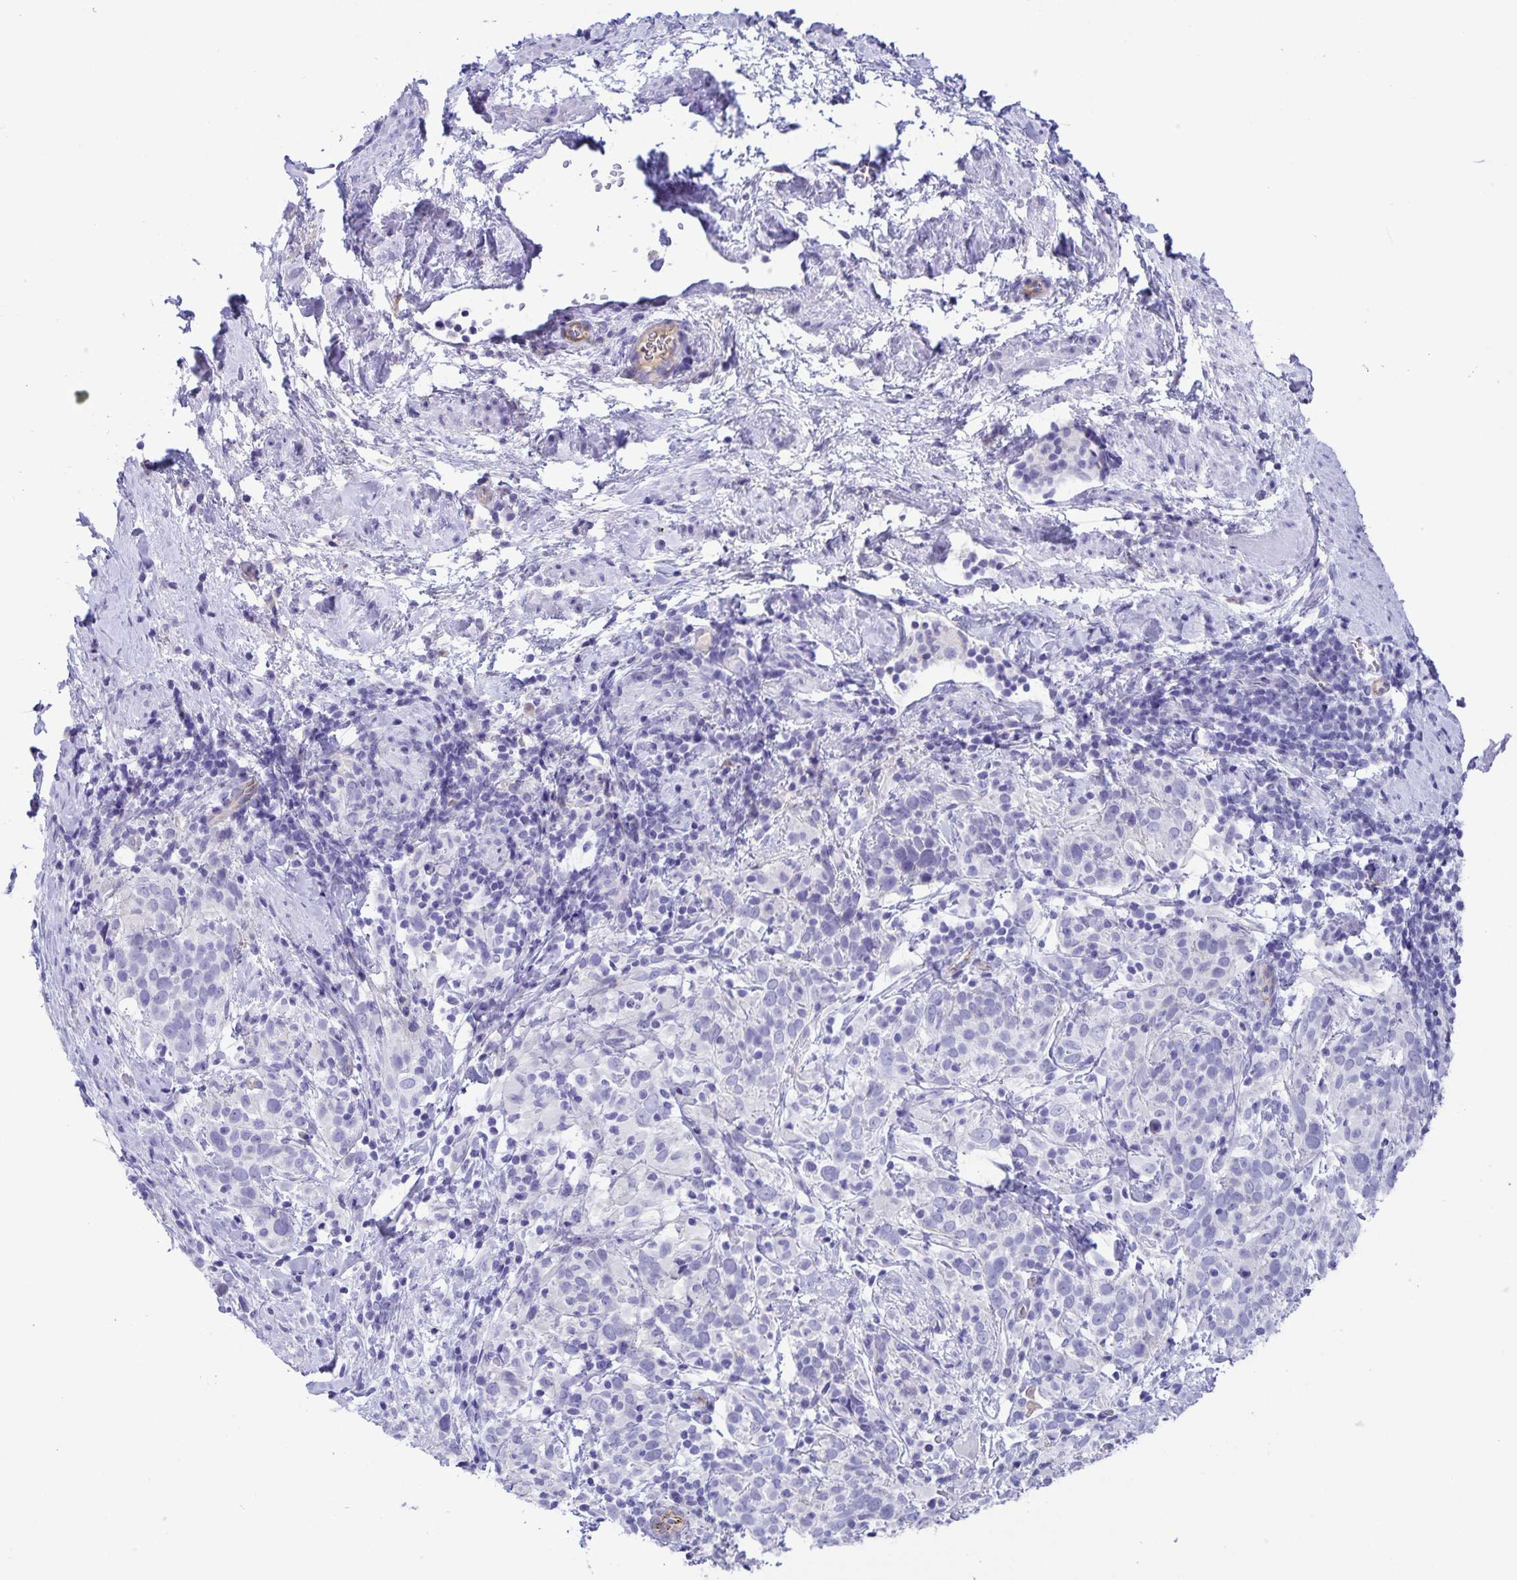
{"staining": {"intensity": "negative", "quantity": "none", "location": "none"}, "tissue": "cervical cancer", "cell_type": "Tumor cells", "image_type": "cancer", "snomed": [{"axis": "morphology", "description": "Squamous cell carcinoma, NOS"}, {"axis": "topography", "description": "Cervix"}], "caption": "IHC photomicrograph of cervical cancer (squamous cell carcinoma) stained for a protein (brown), which displays no expression in tumor cells. (Stains: DAB immunohistochemistry with hematoxylin counter stain, Microscopy: brightfield microscopy at high magnification).", "gene": "UBQLN3", "patient": {"sex": "female", "age": 61}}